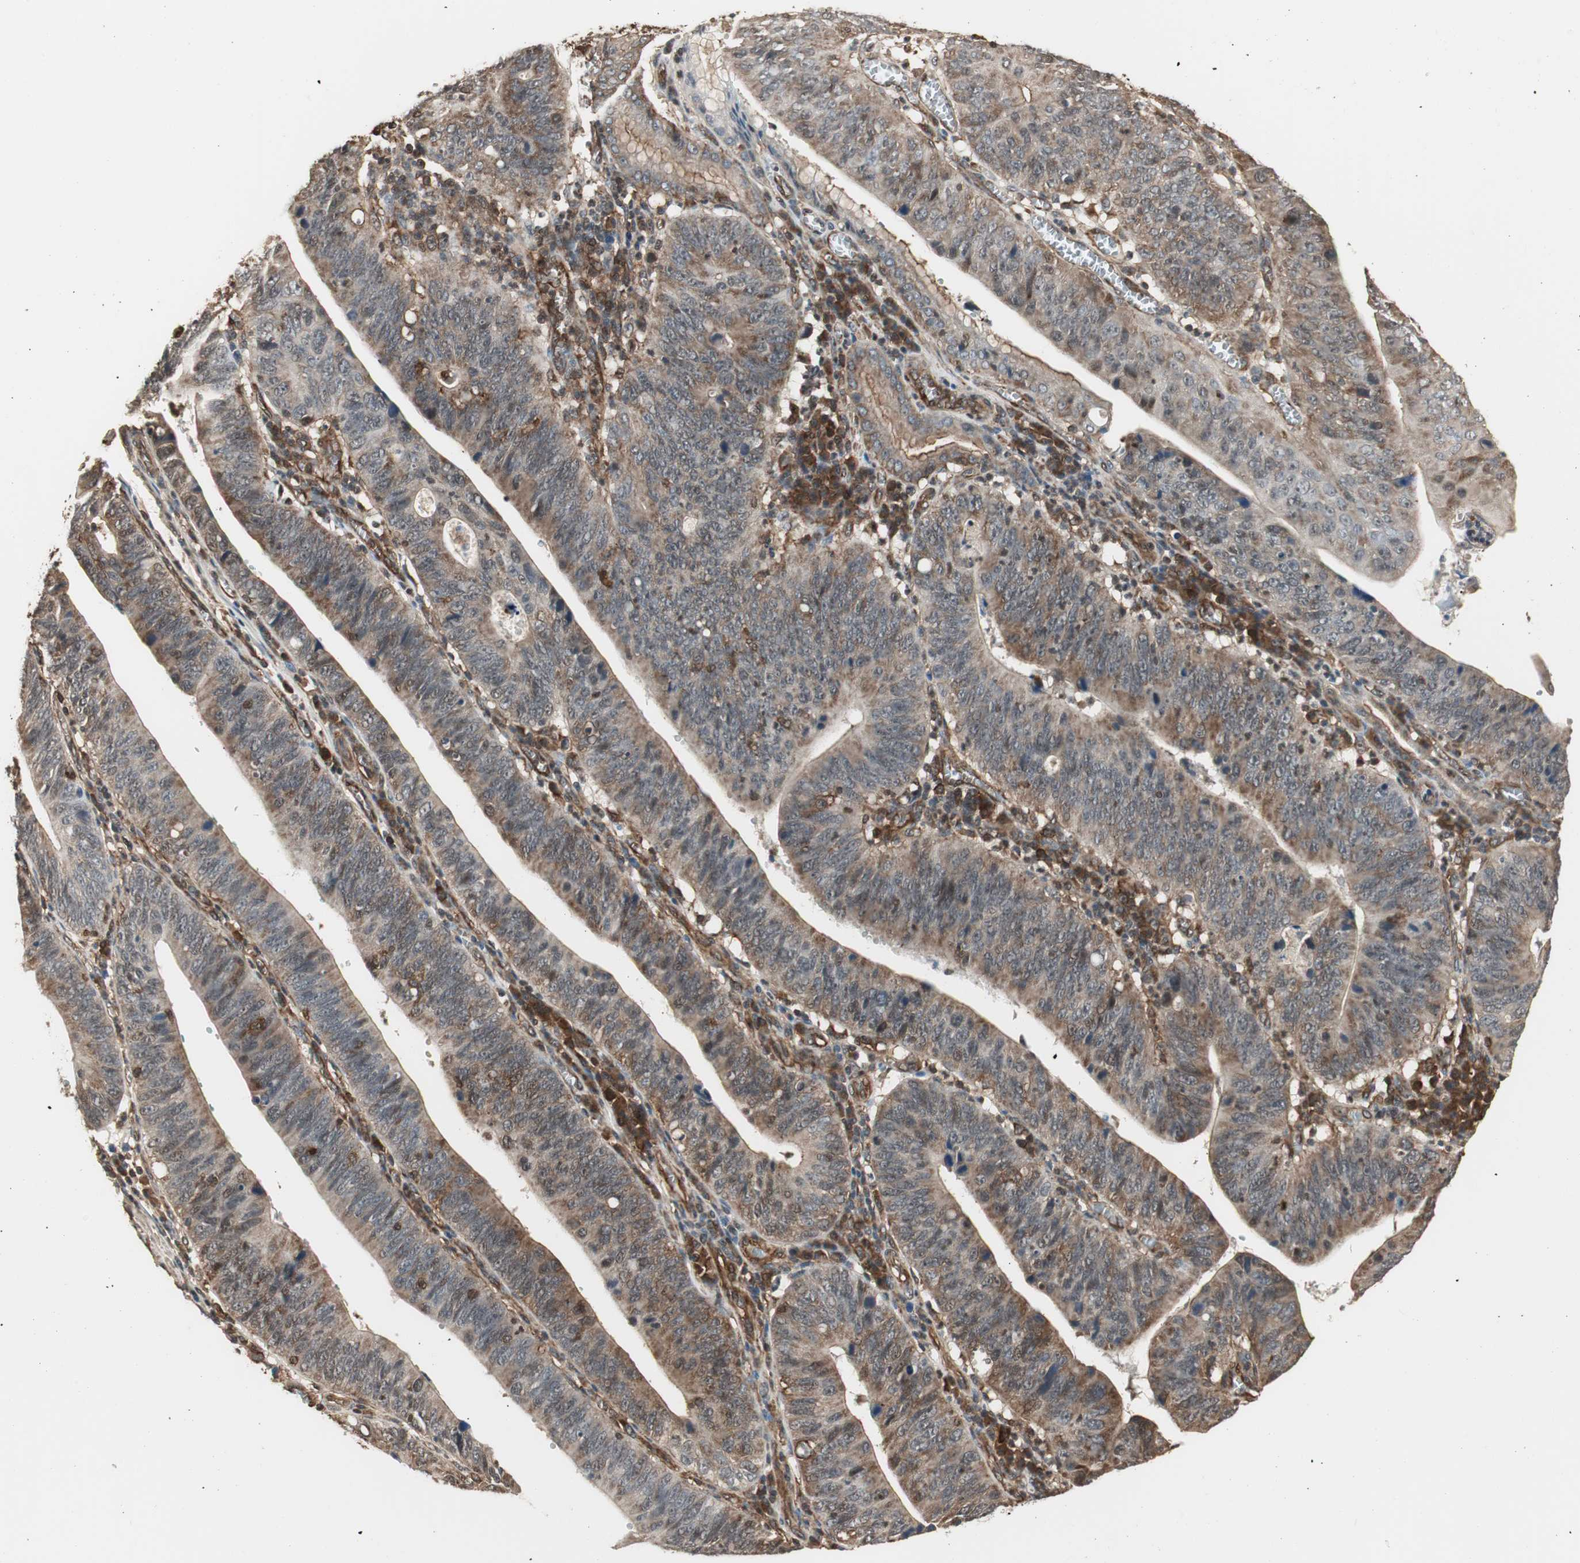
{"staining": {"intensity": "moderate", "quantity": ">75%", "location": "cytoplasmic/membranous"}, "tissue": "stomach cancer", "cell_type": "Tumor cells", "image_type": "cancer", "snomed": [{"axis": "morphology", "description": "Adenocarcinoma, NOS"}, {"axis": "topography", "description": "Stomach"}], "caption": "The image displays a brown stain indicating the presence of a protein in the cytoplasmic/membranous of tumor cells in stomach adenocarcinoma. Using DAB (brown) and hematoxylin (blue) stains, captured at high magnification using brightfield microscopy.", "gene": "PTPN11", "patient": {"sex": "male", "age": 59}}